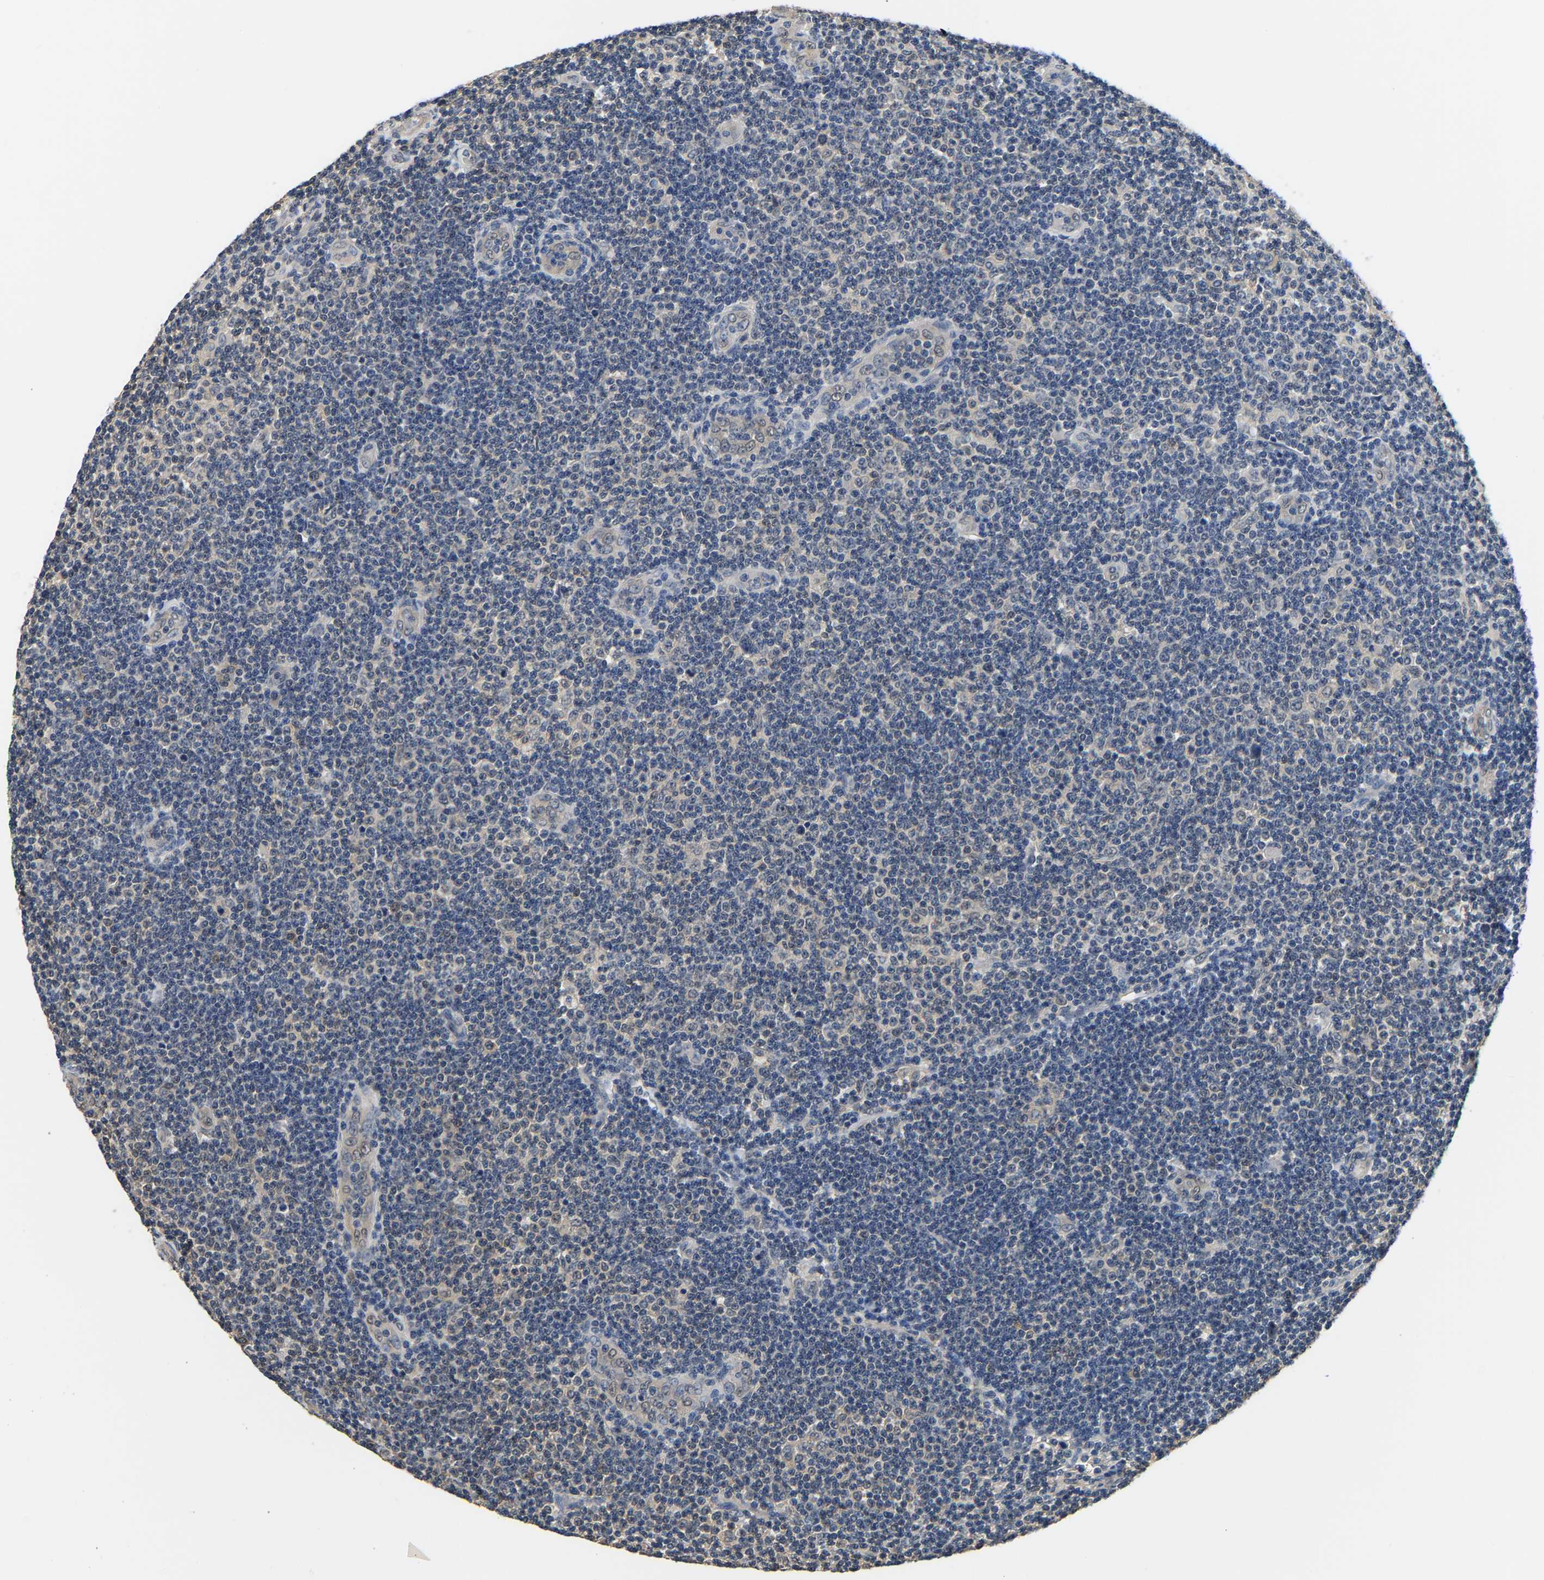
{"staining": {"intensity": "negative", "quantity": "none", "location": "none"}, "tissue": "lymphoma", "cell_type": "Tumor cells", "image_type": "cancer", "snomed": [{"axis": "morphology", "description": "Malignant lymphoma, non-Hodgkin's type, Low grade"}, {"axis": "topography", "description": "Lymph node"}], "caption": "Immunohistochemistry of lymphoma exhibits no staining in tumor cells.", "gene": "ARHGEF12", "patient": {"sex": "male", "age": 83}}